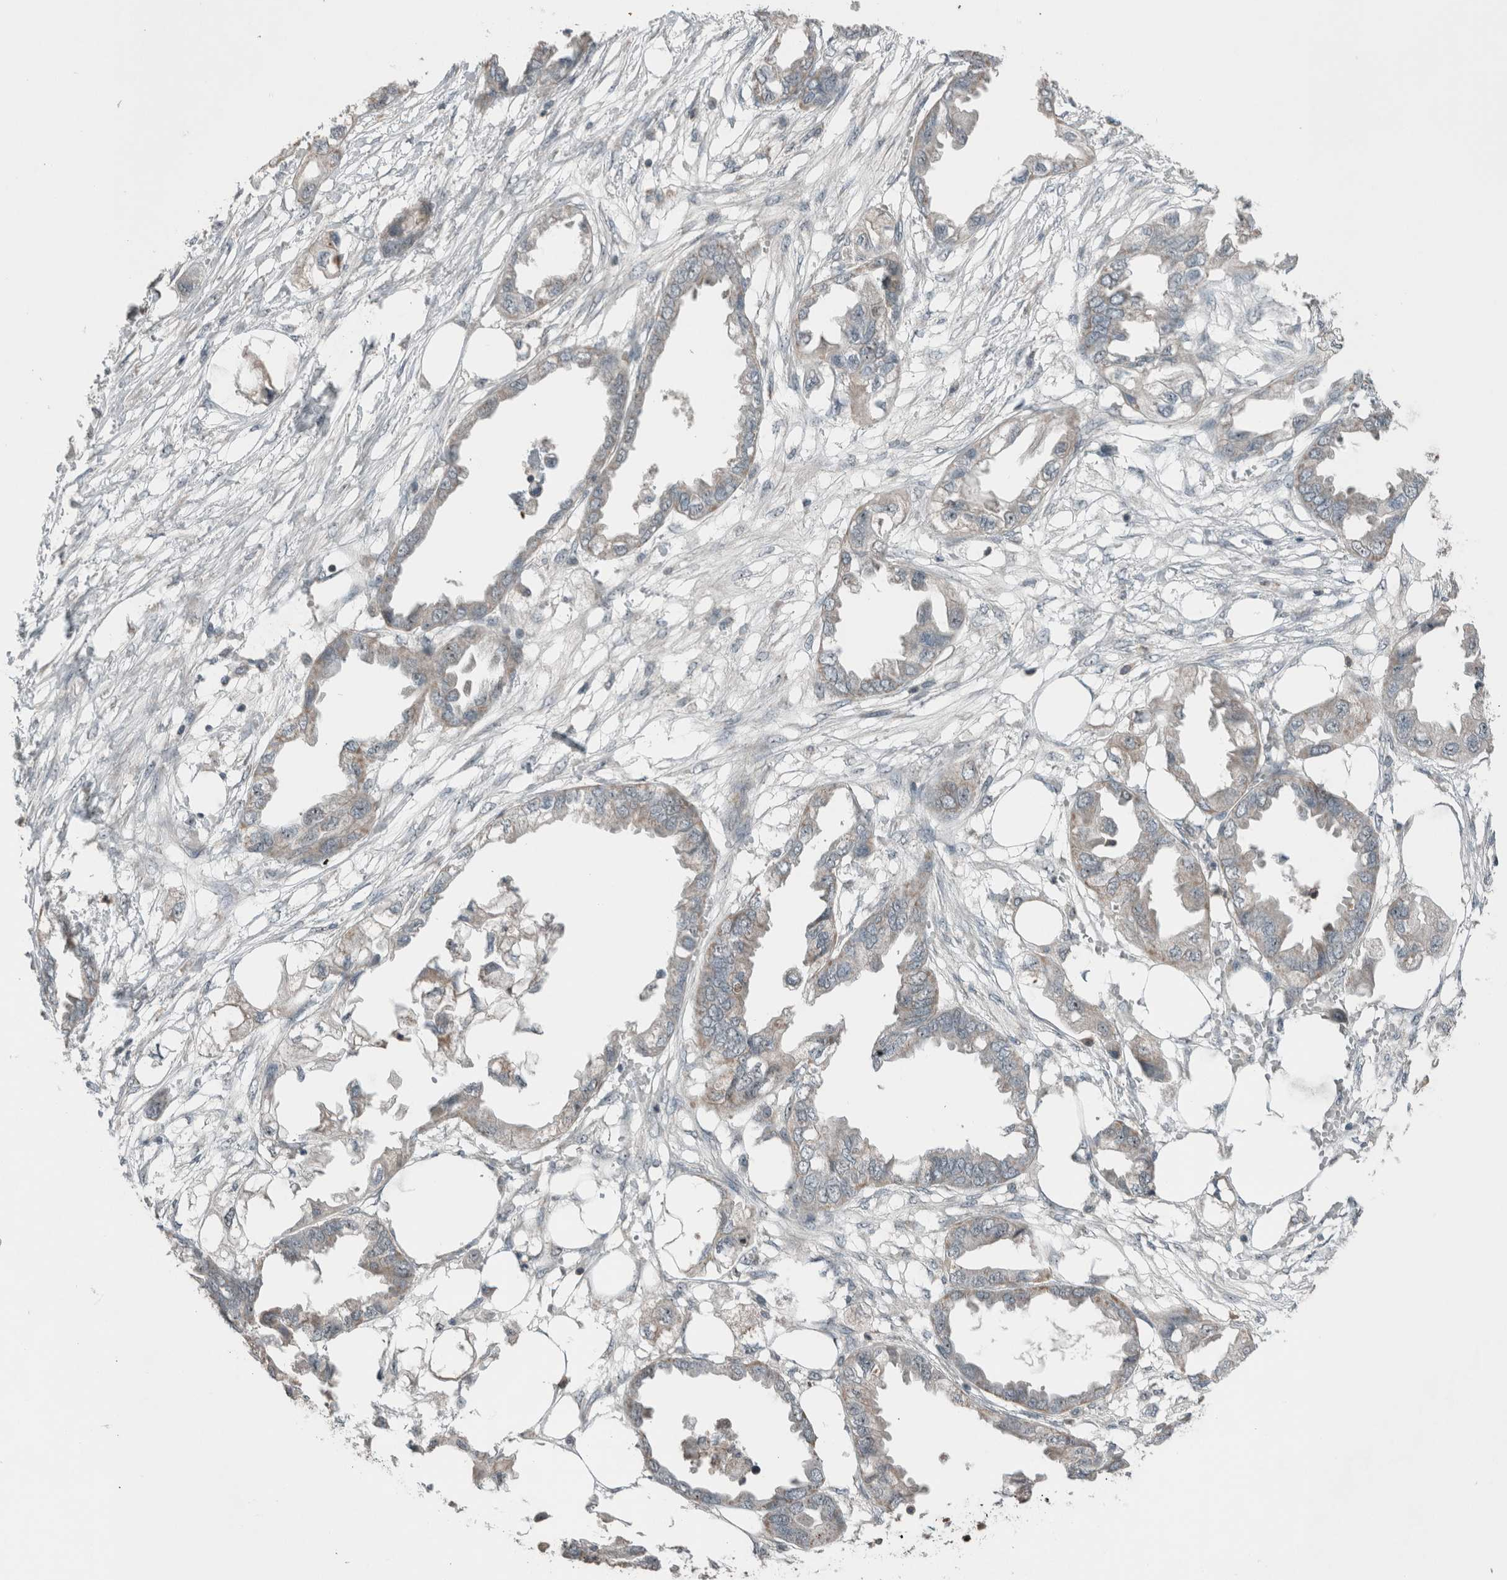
{"staining": {"intensity": "weak", "quantity": "25%-75%", "location": "cytoplasmic/membranous"}, "tissue": "endometrial cancer", "cell_type": "Tumor cells", "image_type": "cancer", "snomed": [{"axis": "morphology", "description": "Adenocarcinoma, NOS"}, {"axis": "morphology", "description": "Adenocarcinoma, metastatic, NOS"}, {"axis": "topography", "description": "Adipose tissue"}, {"axis": "topography", "description": "Endometrium"}], "caption": "This is a histology image of immunohistochemistry (IHC) staining of adenocarcinoma (endometrial), which shows weak positivity in the cytoplasmic/membranous of tumor cells.", "gene": "RPF1", "patient": {"sex": "female", "age": 67}}